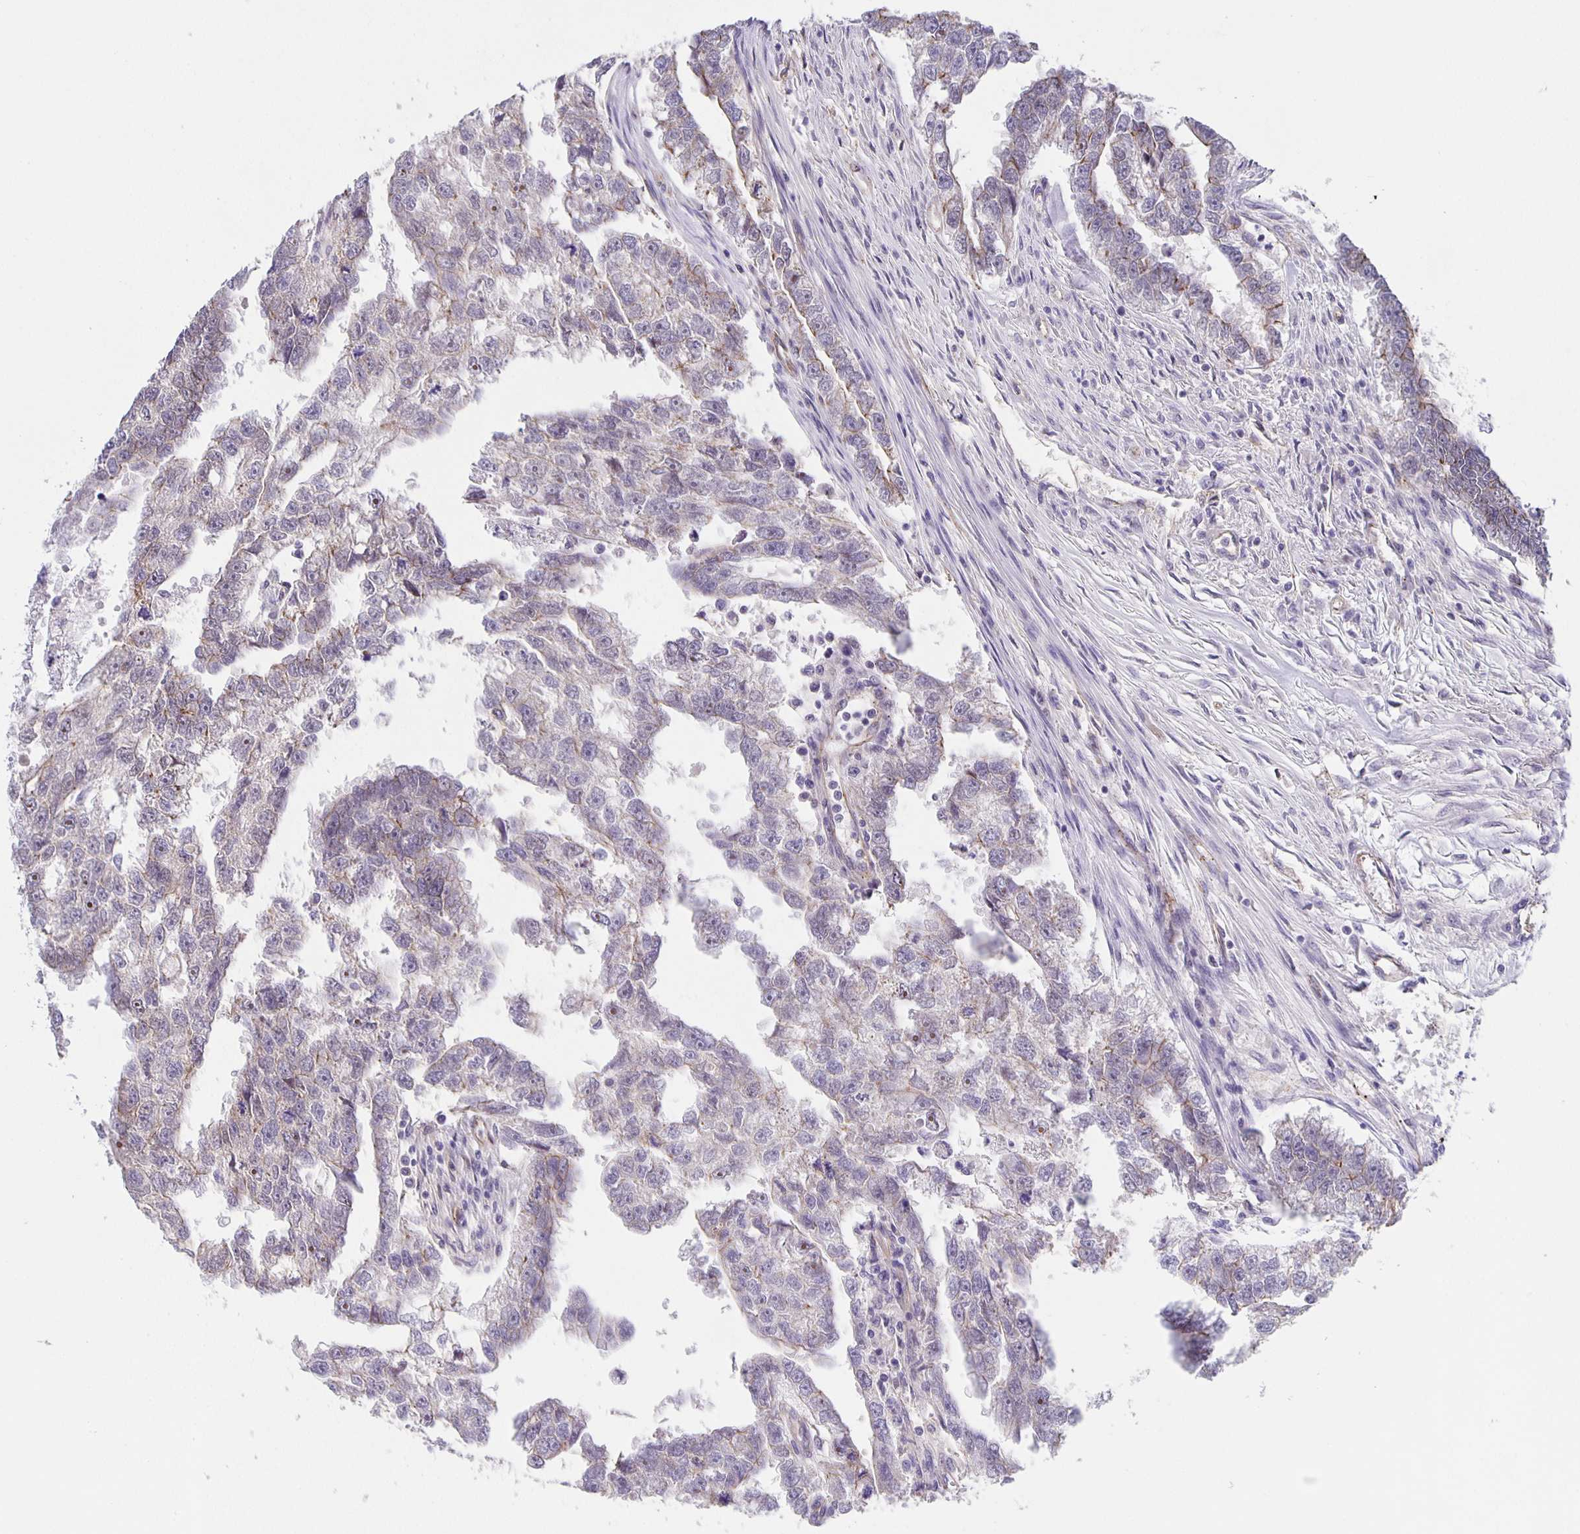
{"staining": {"intensity": "weak", "quantity": "<25%", "location": "cytoplasmic/membranous"}, "tissue": "testis cancer", "cell_type": "Tumor cells", "image_type": "cancer", "snomed": [{"axis": "morphology", "description": "Carcinoma, Embryonal, NOS"}, {"axis": "morphology", "description": "Teratoma, malignant, NOS"}, {"axis": "topography", "description": "Testis"}], "caption": "Micrograph shows no protein positivity in tumor cells of embryonal carcinoma (testis) tissue.", "gene": "JMJD4", "patient": {"sex": "male", "age": 44}}